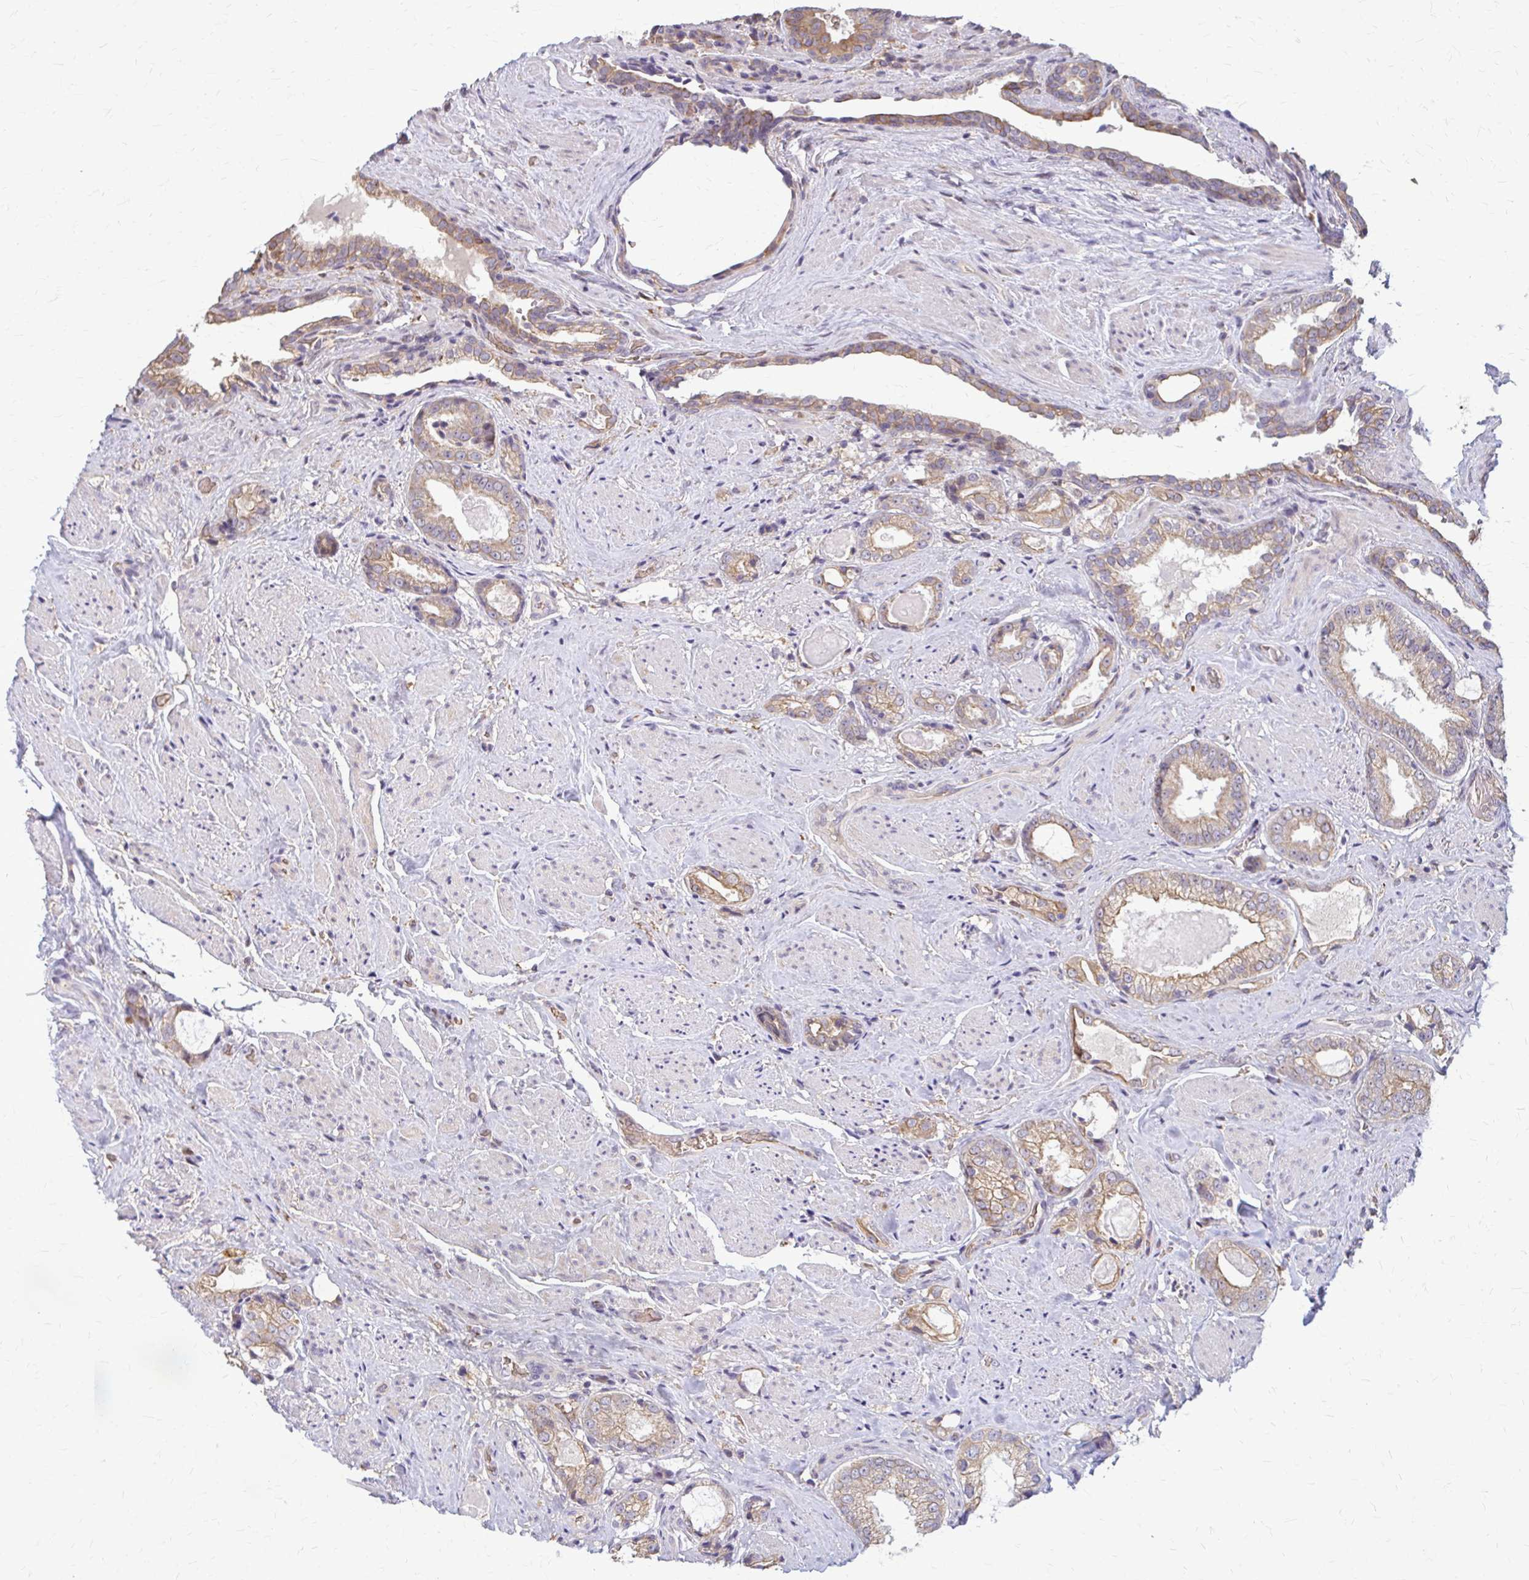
{"staining": {"intensity": "moderate", "quantity": ">75%", "location": "cytoplasmic/membranous"}, "tissue": "prostate cancer", "cell_type": "Tumor cells", "image_type": "cancer", "snomed": [{"axis": "morphology", "description": "Adenocarcinoma, High grade"}, {"axis": "topography", "description": "Prostate"}], "caption": "Brown immunohistochemical staining in human prostate adenocarcinoma (high-grade) reveals moderate cytoplasmic/membranous expression in about >75% of tumor cells. Immunohistochemistry (ihc) stains the protein of interest in brown and the nuclei are stained blue.", "gene": "ZNF34", "patient": {"sex": "male", "age": 65}}